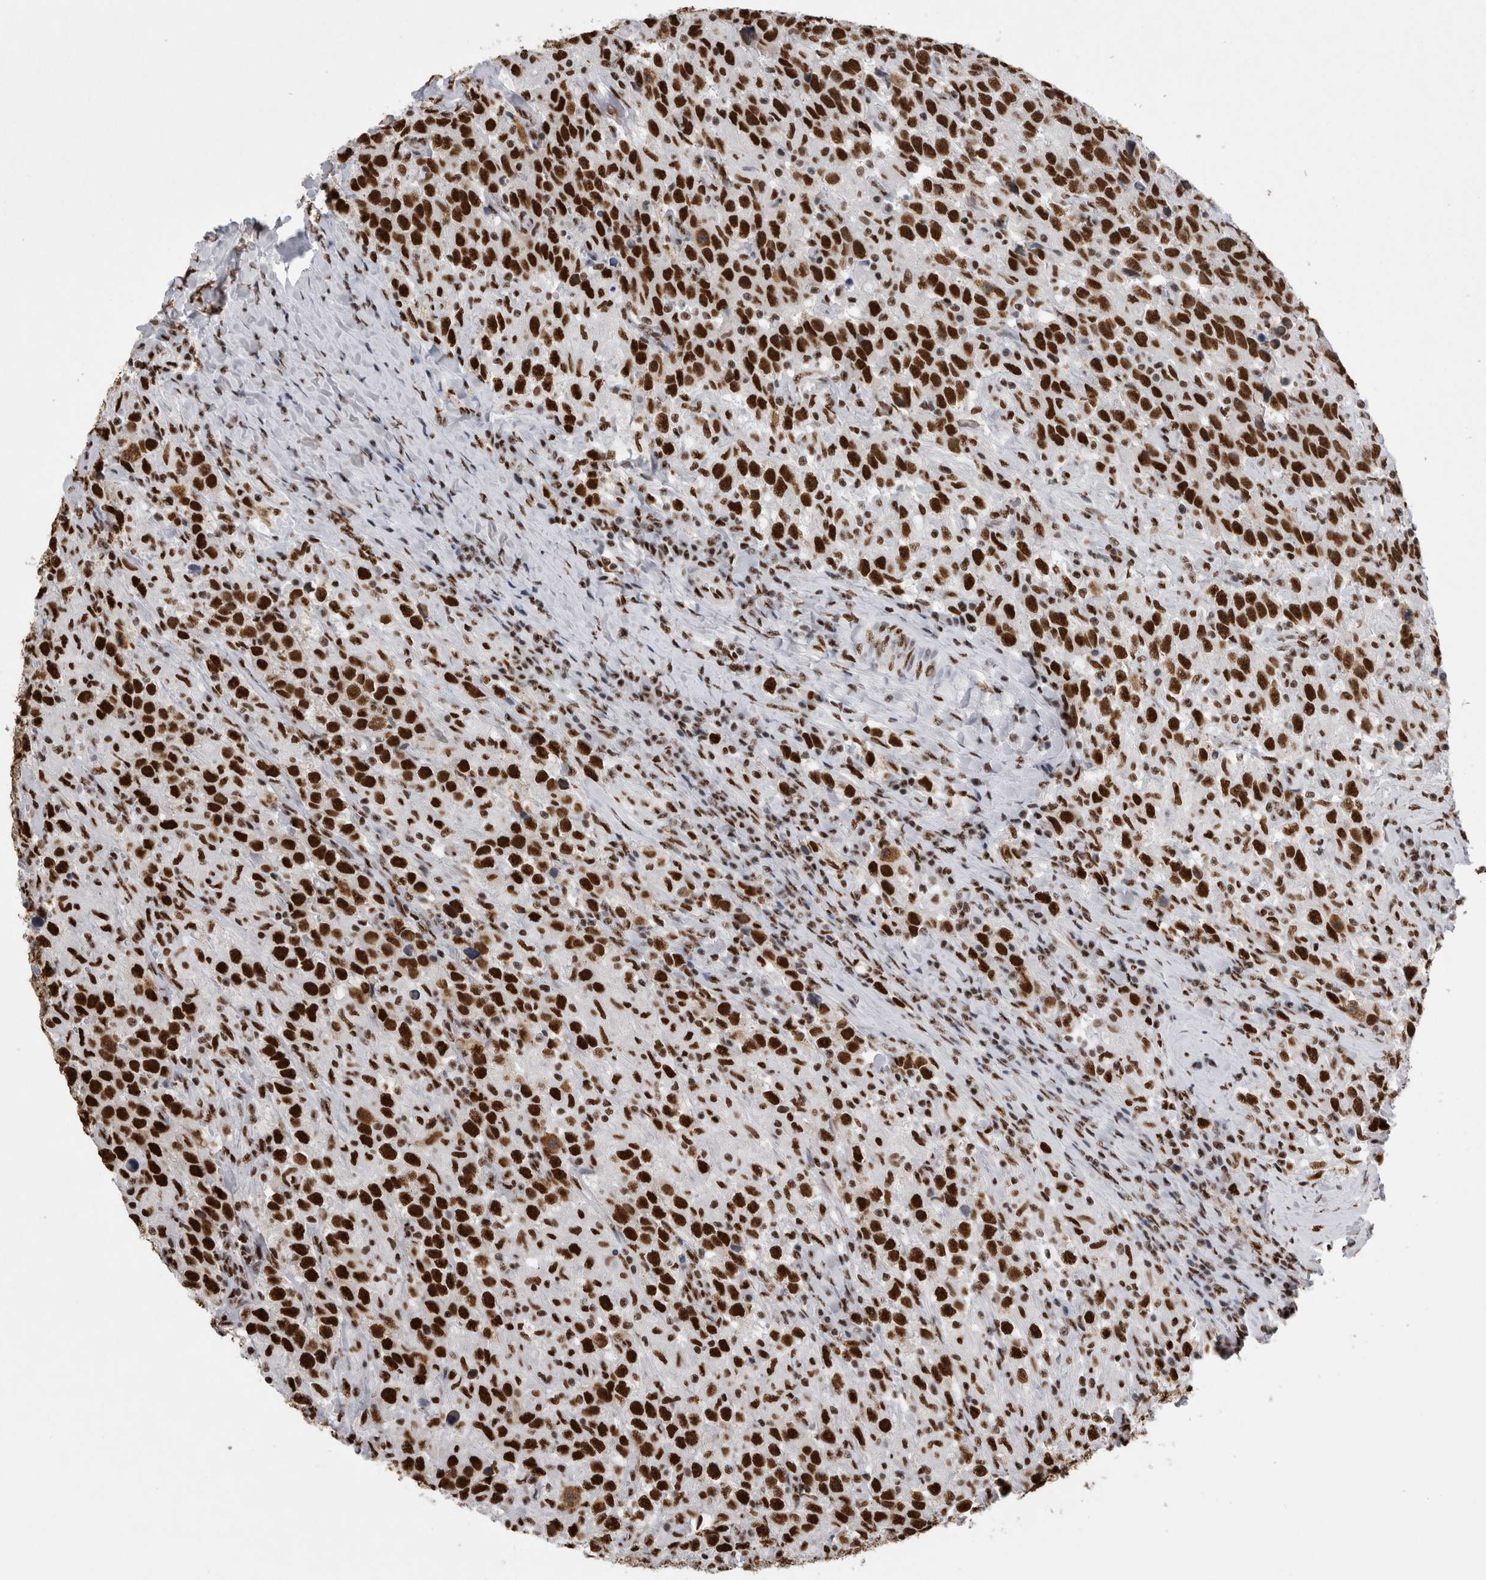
{"staining": {"intensity": "strong", "quantity": ">75%", "location": "nuclear"}, "tissue": "testis cancer", "cell_type": "Tumor cells", "image_type": "cancer", "snomed": [{"axis": "morphology", "description": "Seminoma, NOS"}, {"axis": "topography", "description": "Testis"}], "caption": "Immunohistochemistry histopathology image of seminoma (testis) stained for a protein (brown), which exhibits high levels of strong nuclear expression in about >75% of tumor cells.", "gene": "ALPK3", "patient": {"sex": "male", "age": 41}}